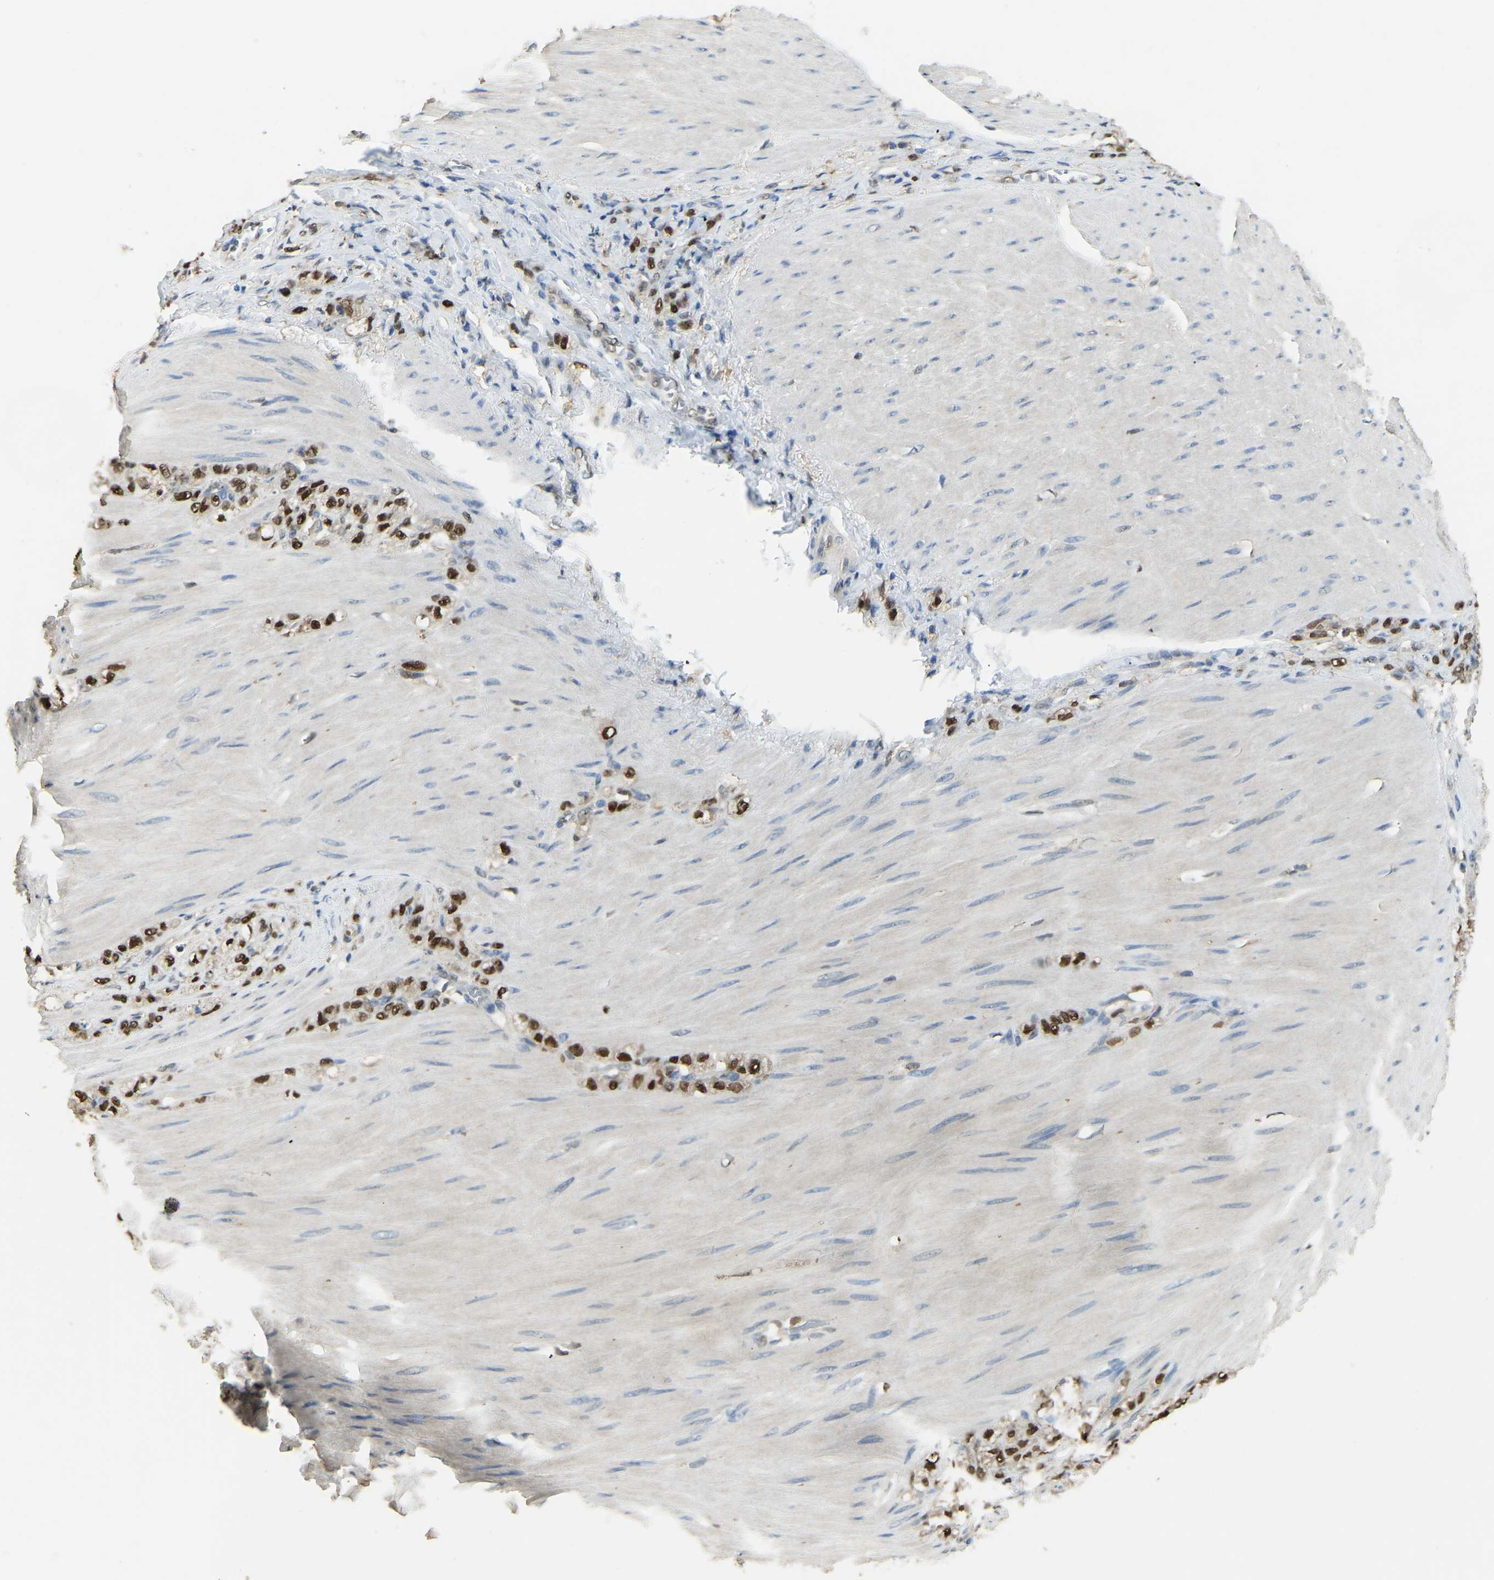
{"staining": {"intensity": "strong", "quantity": ">75%", "location": "cytoplasmic/membranous,nuclear"}, "tissue": "stomach cancer", "cell_type": "Tumor cells", "image_type": "cancer", "snomed": [{"axis": "morphology", "description": "Normal tissue, NOS"}, {"axis": "morphology", "description": "Adenocarcinoma, NOS"}, {"axis": "topography", "description": "Stomach"}], "caption": "Protein expression analysis of human stomach cancer (adenocarcinoma) reveals strong cytoplasmic/membranous and nuclear expression in approximately >75% of tumor cells. (DAB (3,3'-diaminobenzidine) IHC with brightfield microscopy, high magnification).", "gene": "NANS", "patient": {"sex": "male", "age": 82}}